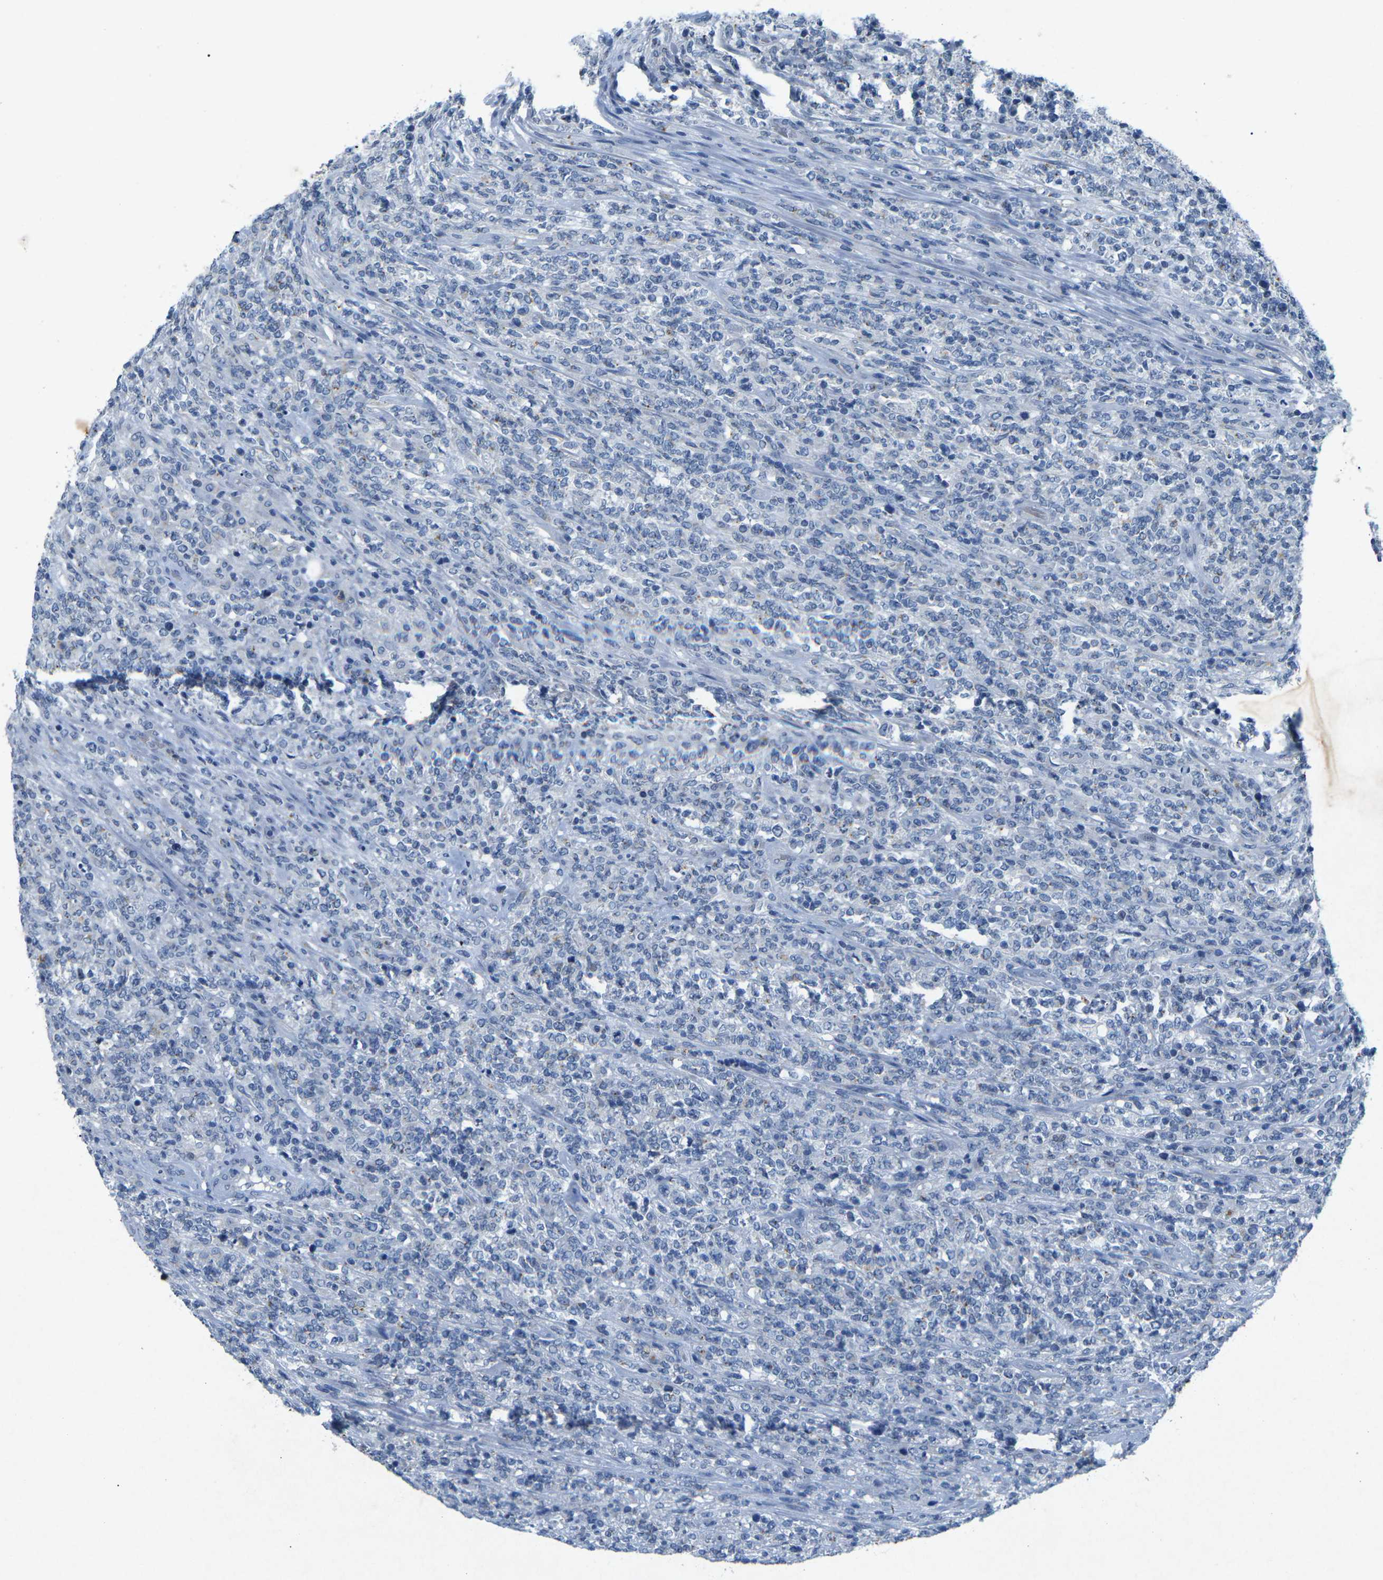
{"staining": {"intensity": "negative", "quantity": "none", "location": "none"}, "tissue": "lymphoma", "cell_type": "Tumor cells", "image_type": "cancer", "snomed": [{"axis": "morphology", "description": "Malignant lymphoma, non-Hodgkin's type, High grade"}, {"axis": "topography", "description": "Soft tissue"}], "caption": "The histopathology image reveals no significant expression in tumor cells of lymphoma.", "gene": "PLG", "patient": {"sex": "male", "age": 18}}